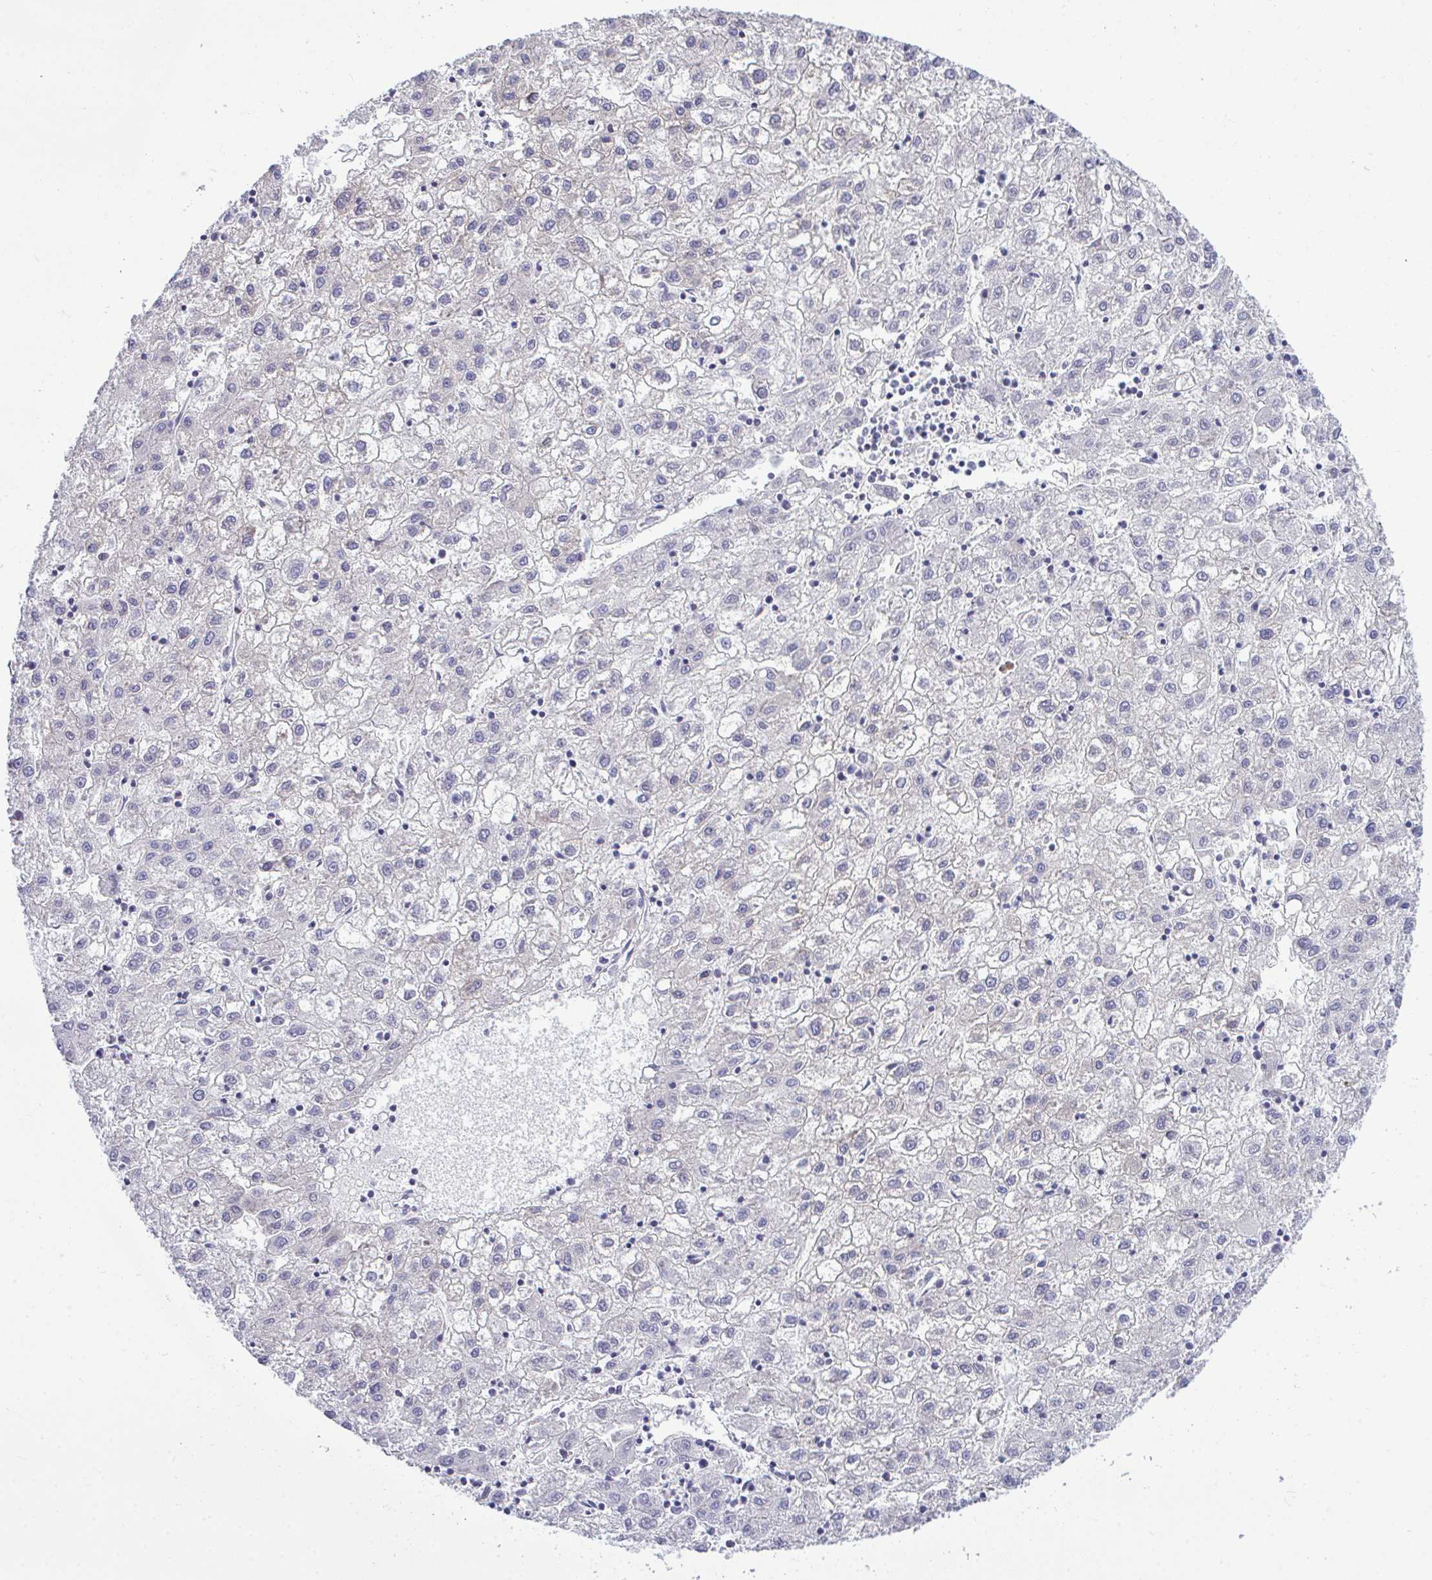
{"staining": {"intensity": "negative", "quantity": "none", "location": "none"}, "tissue": "liver cancer", "cell_type": "Tumor cells", "image_type": "cancer", "snomed": [{"axis": "morphology", "description": "Carcinoma, Hepatocellular, NOS"}, {"axis": "topography", "description": "Liver"}], "caption": "Image shows no significant protein positivity in tumor cells of liver cancer. The staining is performed using DAB (3,3'-diaminobenzidine) brown chromogen with nuclei counter-stained in using hematoxylin.", "gene": "PIGK", "patient": {"sex": "male", "age": 72}}